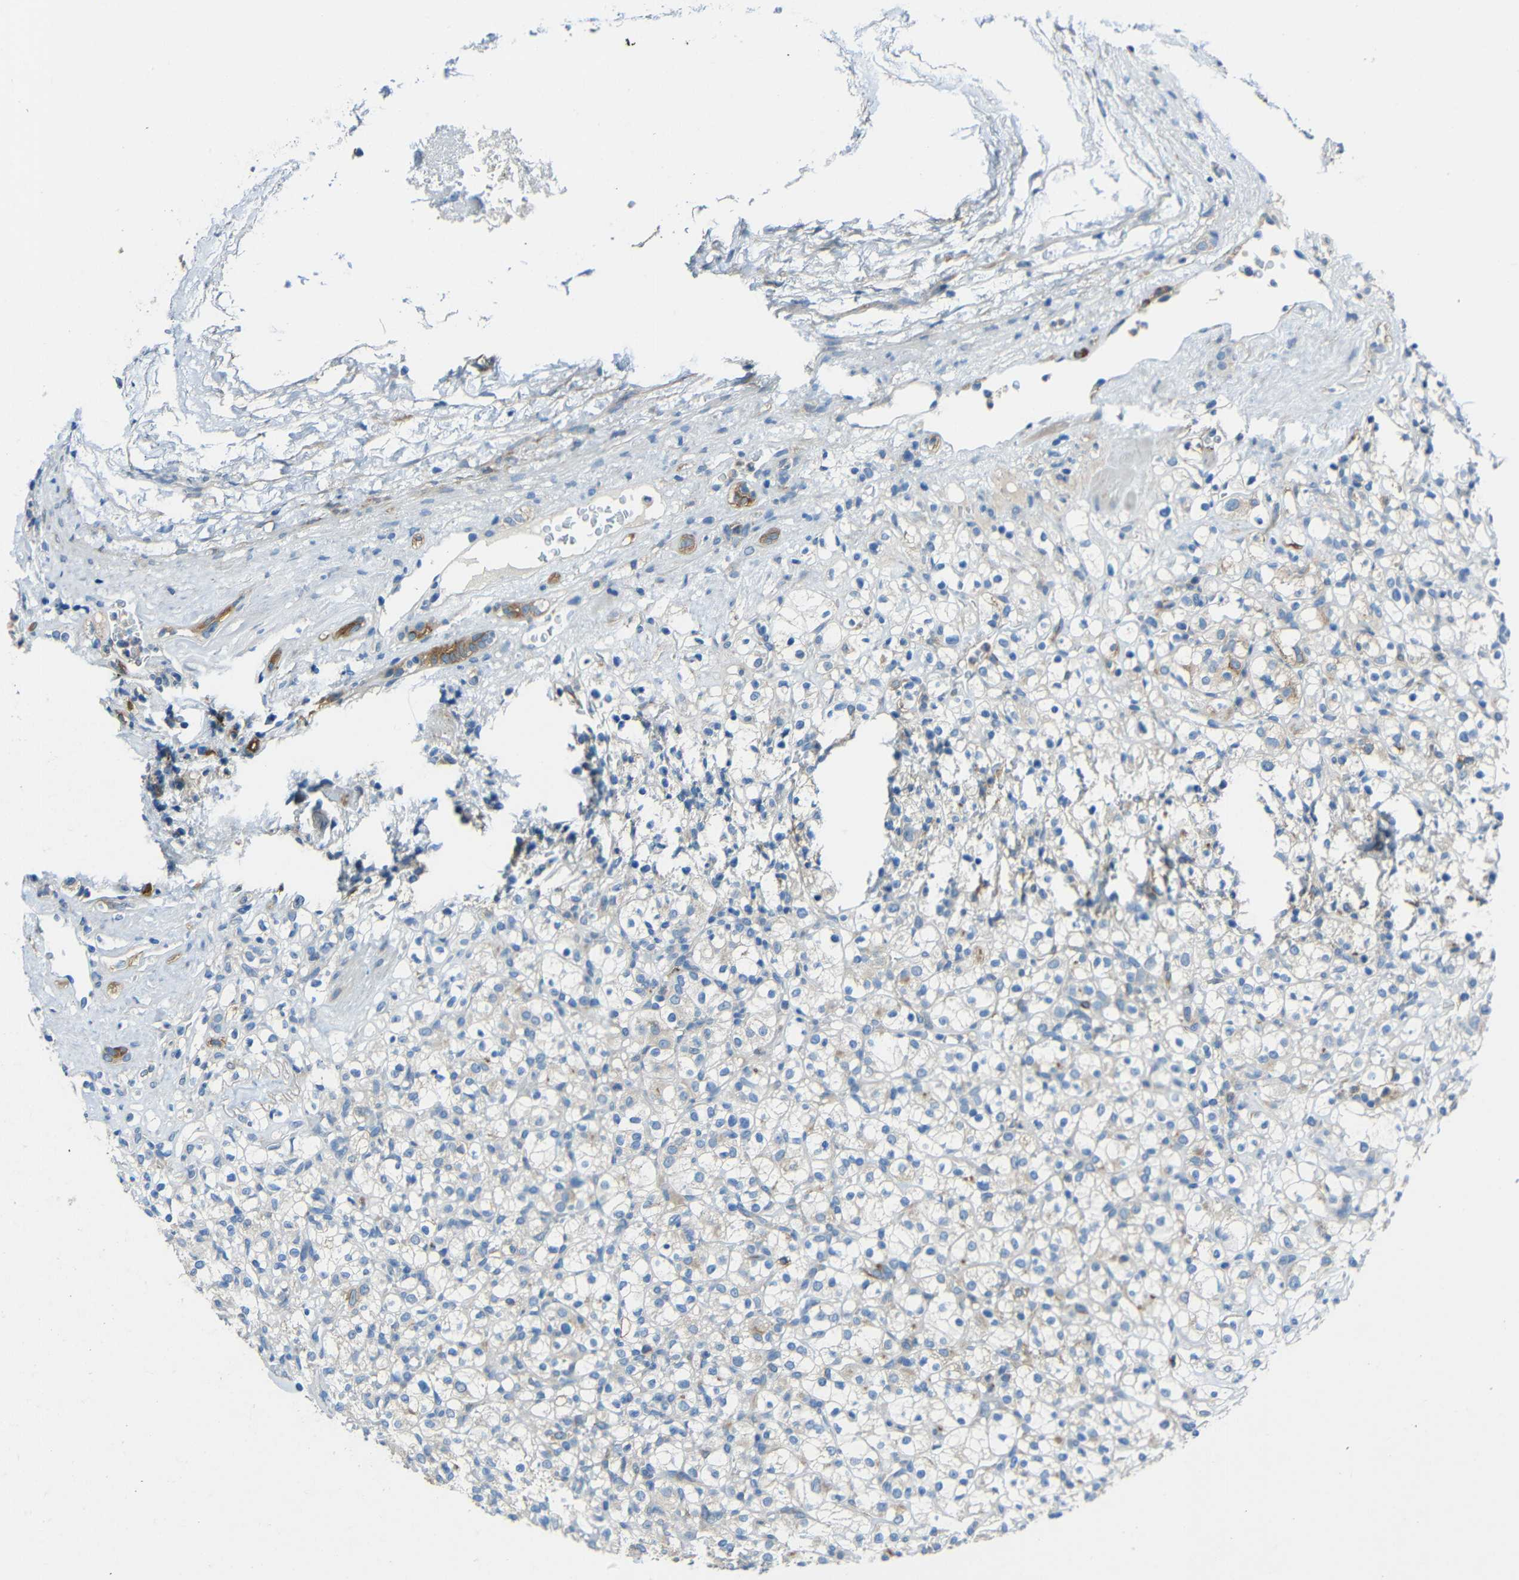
{"staining": {"intensity": "negative", "quantity": "none", "location": "none"}, "tissue": "renal cancer", "cell_type": "Tumor cells", "image_type": "cancer", "snomed": [{"axis": "morphology", "description": "Normal tissue, NOS"}, {"axis": "morphology", "description": "Adenocarcinoma, NOS"}, {"axis": "topography", "description": "Kidney"}], "caption": "IHC micrograph of human adenocarcinoma (renal) stained for a protein (brown), which shows no expression in tumor cells. Nuclei are stained in blue.", "gene": "DCLK1", "patient": {"sex": "female", "age": 72}}